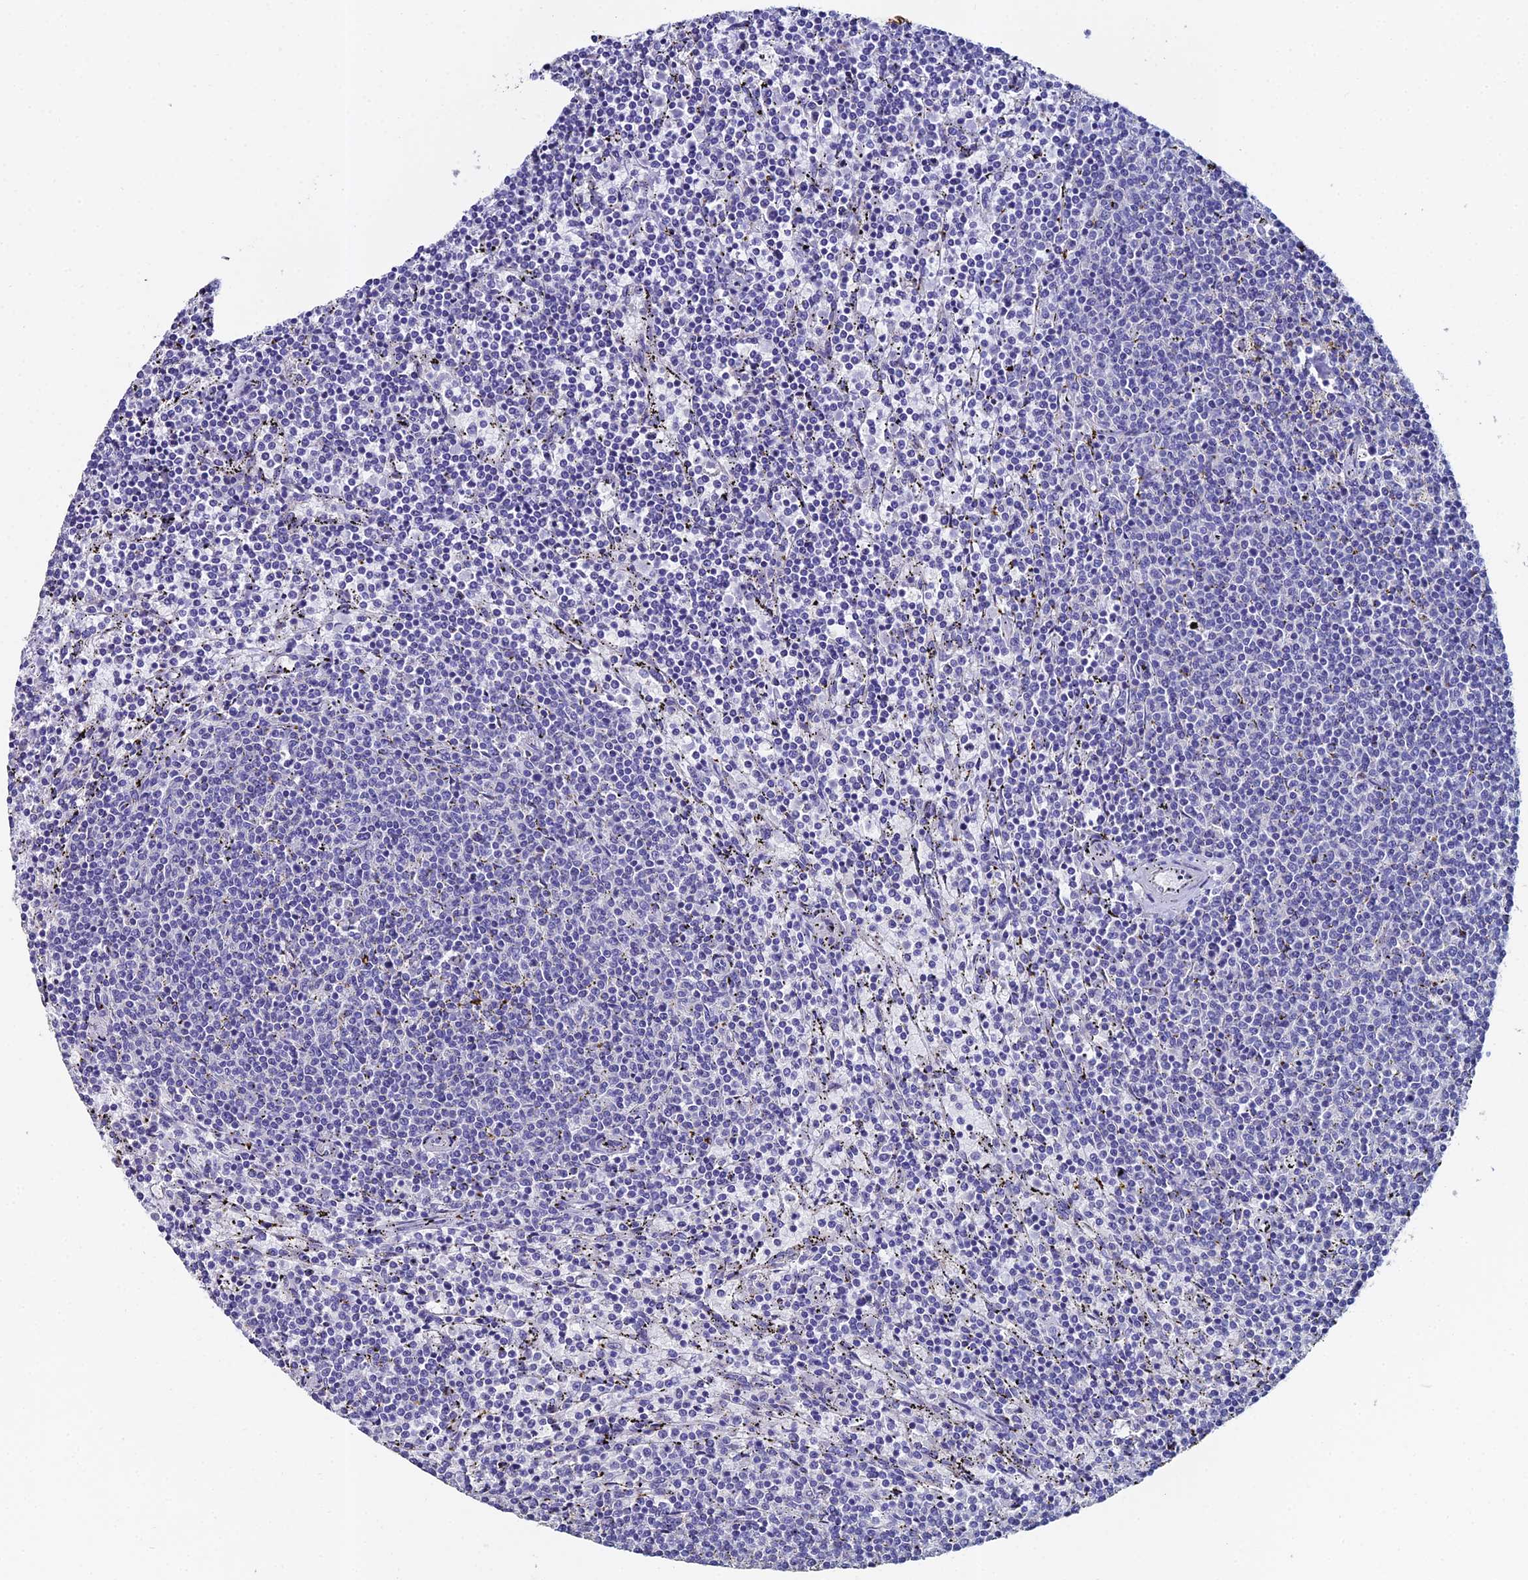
{"staining": {"intensity": "negative", "quantity": "none", "location": "none"}, "tissue": "lymphoma", "cell_type": "Tumor cells", "image_type": "cancer", "snomed": [{"axis": "morphology", "description": "Malignant lymphoma, non-Hodgkin's type, Low grade"}, {"axis": "topography", "description": "Spleen"}], "caption": "Immunohistochemical staining of human malignant lymphoma, non-Hodgkin's type (low-grade) reveals no significant positivity in tumor cells. Brightfield microscopy of IHC stained with DAB (brown) and hematoxylin (blue), captured at high magnification.", "gene": "ESRRG", "patient": {"sex": "female", "age": 50}}